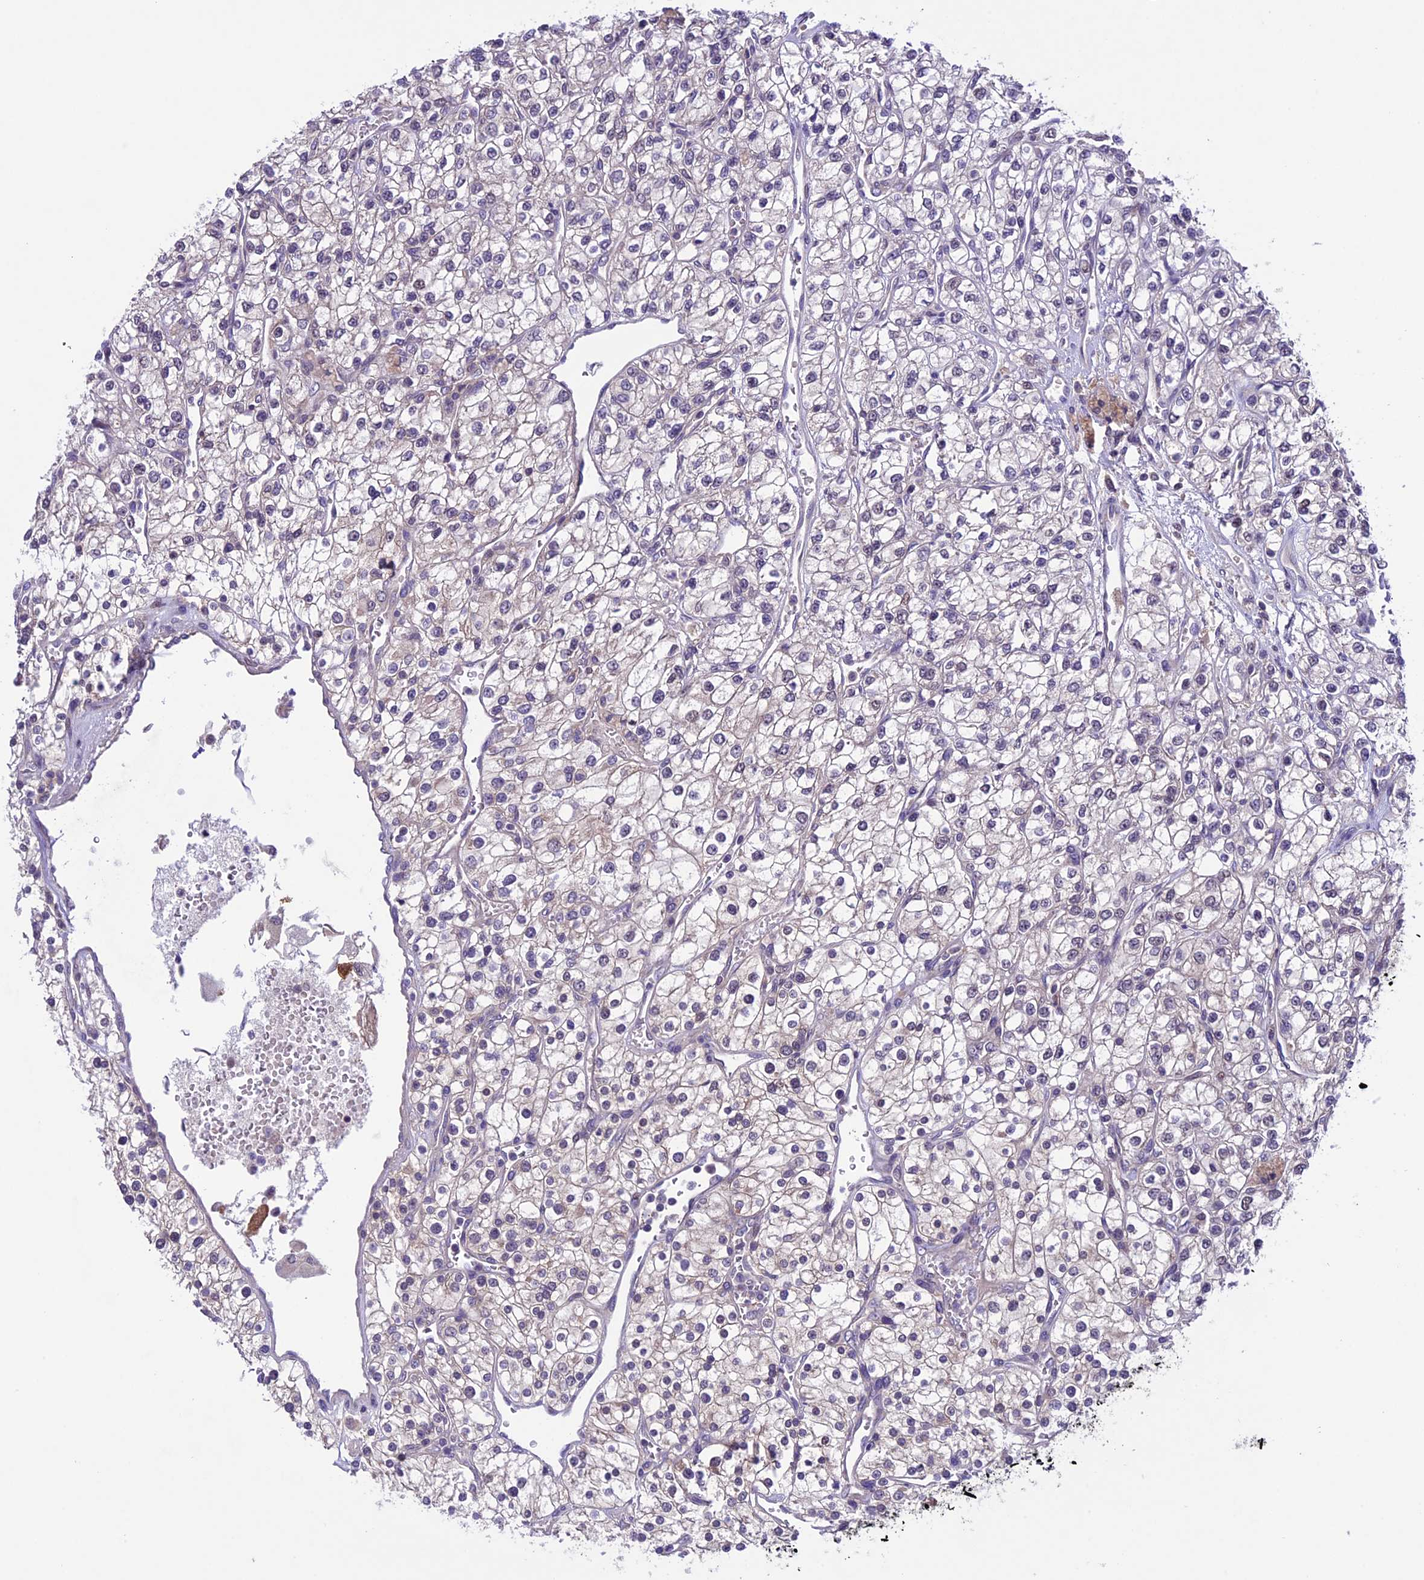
{"staining": {"intensity": "negative", "quantity": "none", "location": "none"}, "tissue": "renal cancer", "cell_type": "Tumor cells", "image_type": "cancer", "snomed": [{"axis": "morphology", "description": "Adenocarcinoma, NOS"}, {"axis": "topography", "description": "Kidney"}], "caption": "Adenocarcinoma (renal) was stained to show a protein in brown. There is no significant staining in tumor cells.", "gene": "XKR7", "patient": {"sex": "male", "age": 80}}